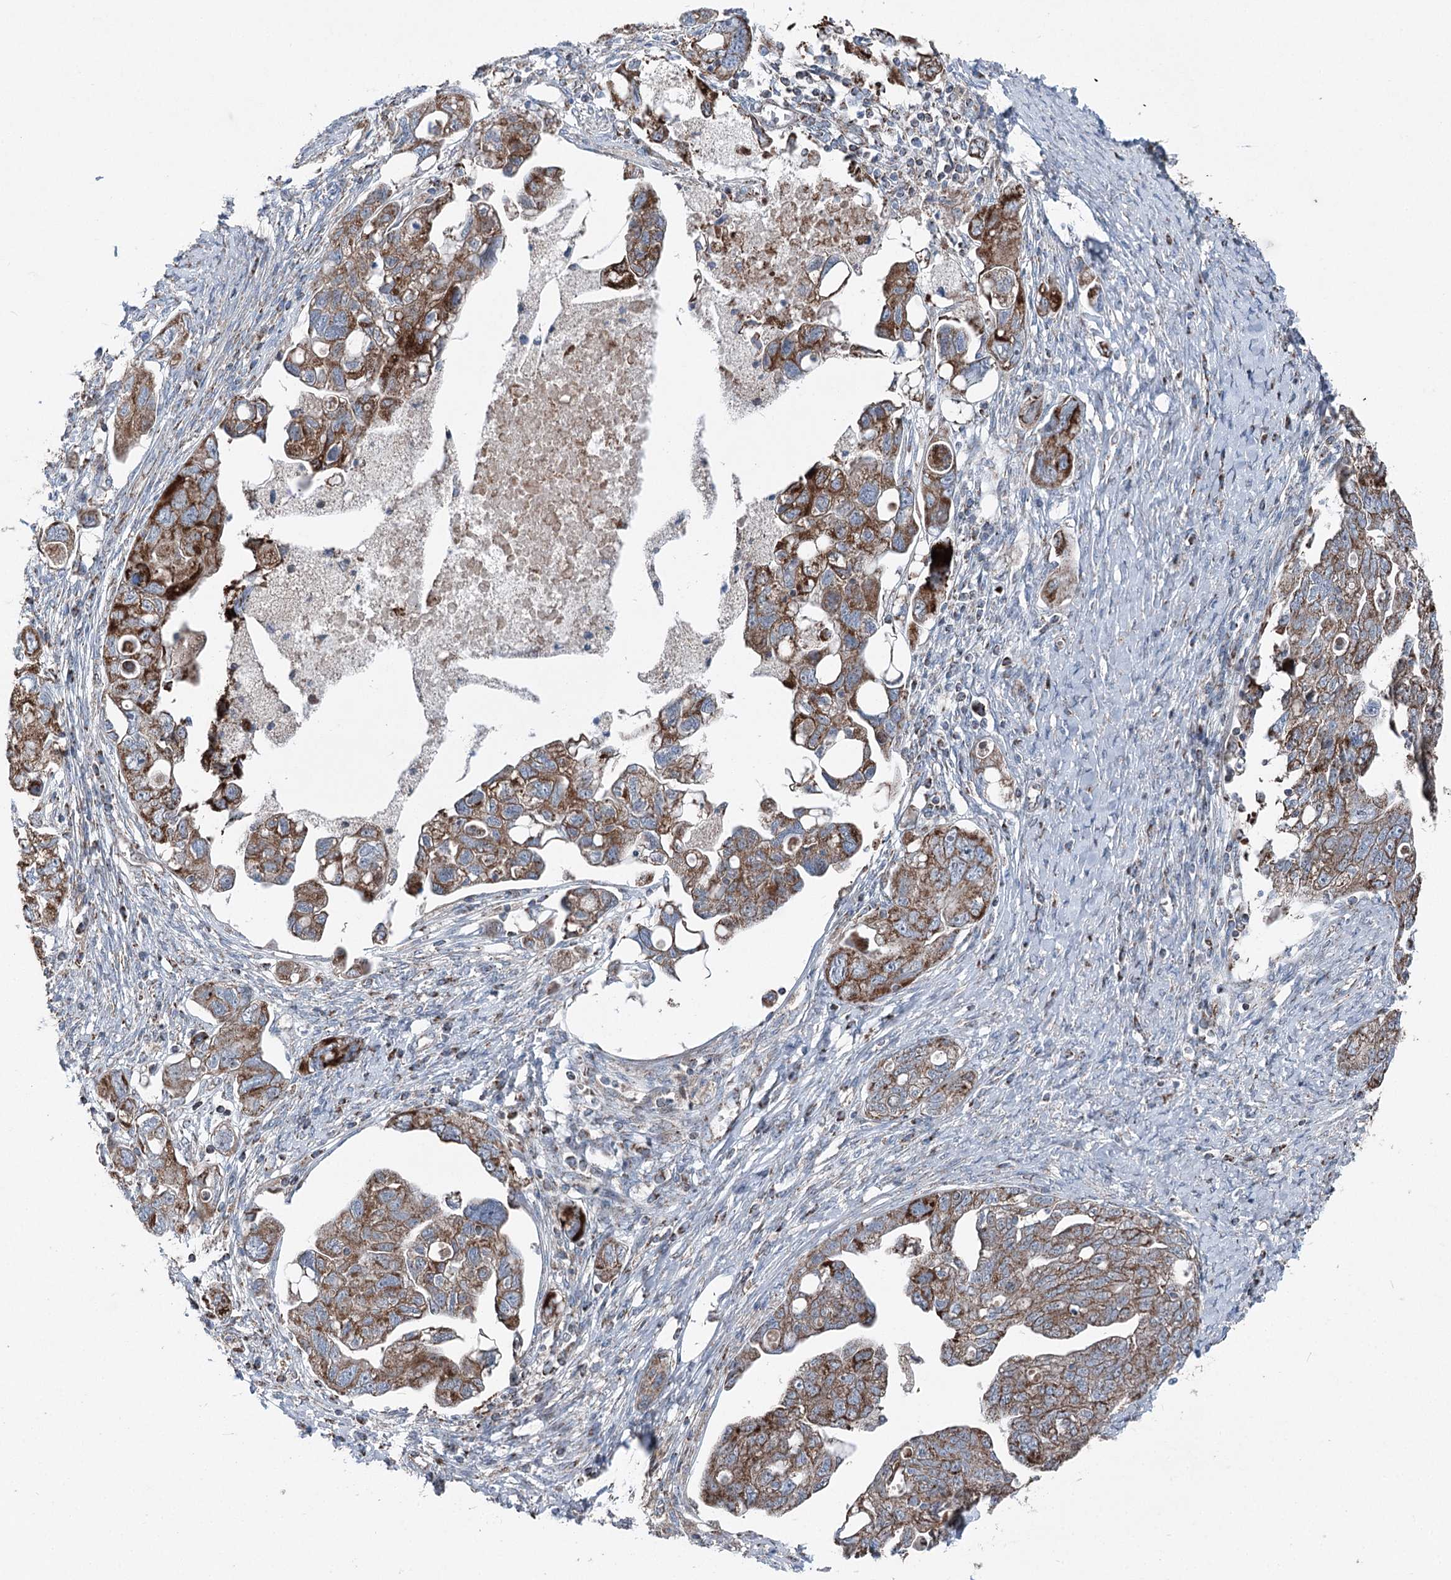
{"staining": {"intensity": "strong", "quantity": ">75%", "location": "cytoplasmic/membranous"}, "tissue": "ovarian cancer", "cell_type": "Tumor cells", "image_type": "cancer", "snomed": [{"axis": "morphology", "description": "Carcinoma, NOS"}, {"axis": "morphology", "description": "Cystadenocarcinoma, serous, NOS"}, {"axis": "topography", "description": "Ovary"}], "caption": "A brown stain shows strong cytoplasmic/membranous staining of a protein in ovarian cancer (serous cystadenocarcinoma) tumor cells. (brown staining indicates protein expression, while blue staining denotes nuclei).", "gene": "UCN3", "patient": {"sex": "female", "age": 69}}